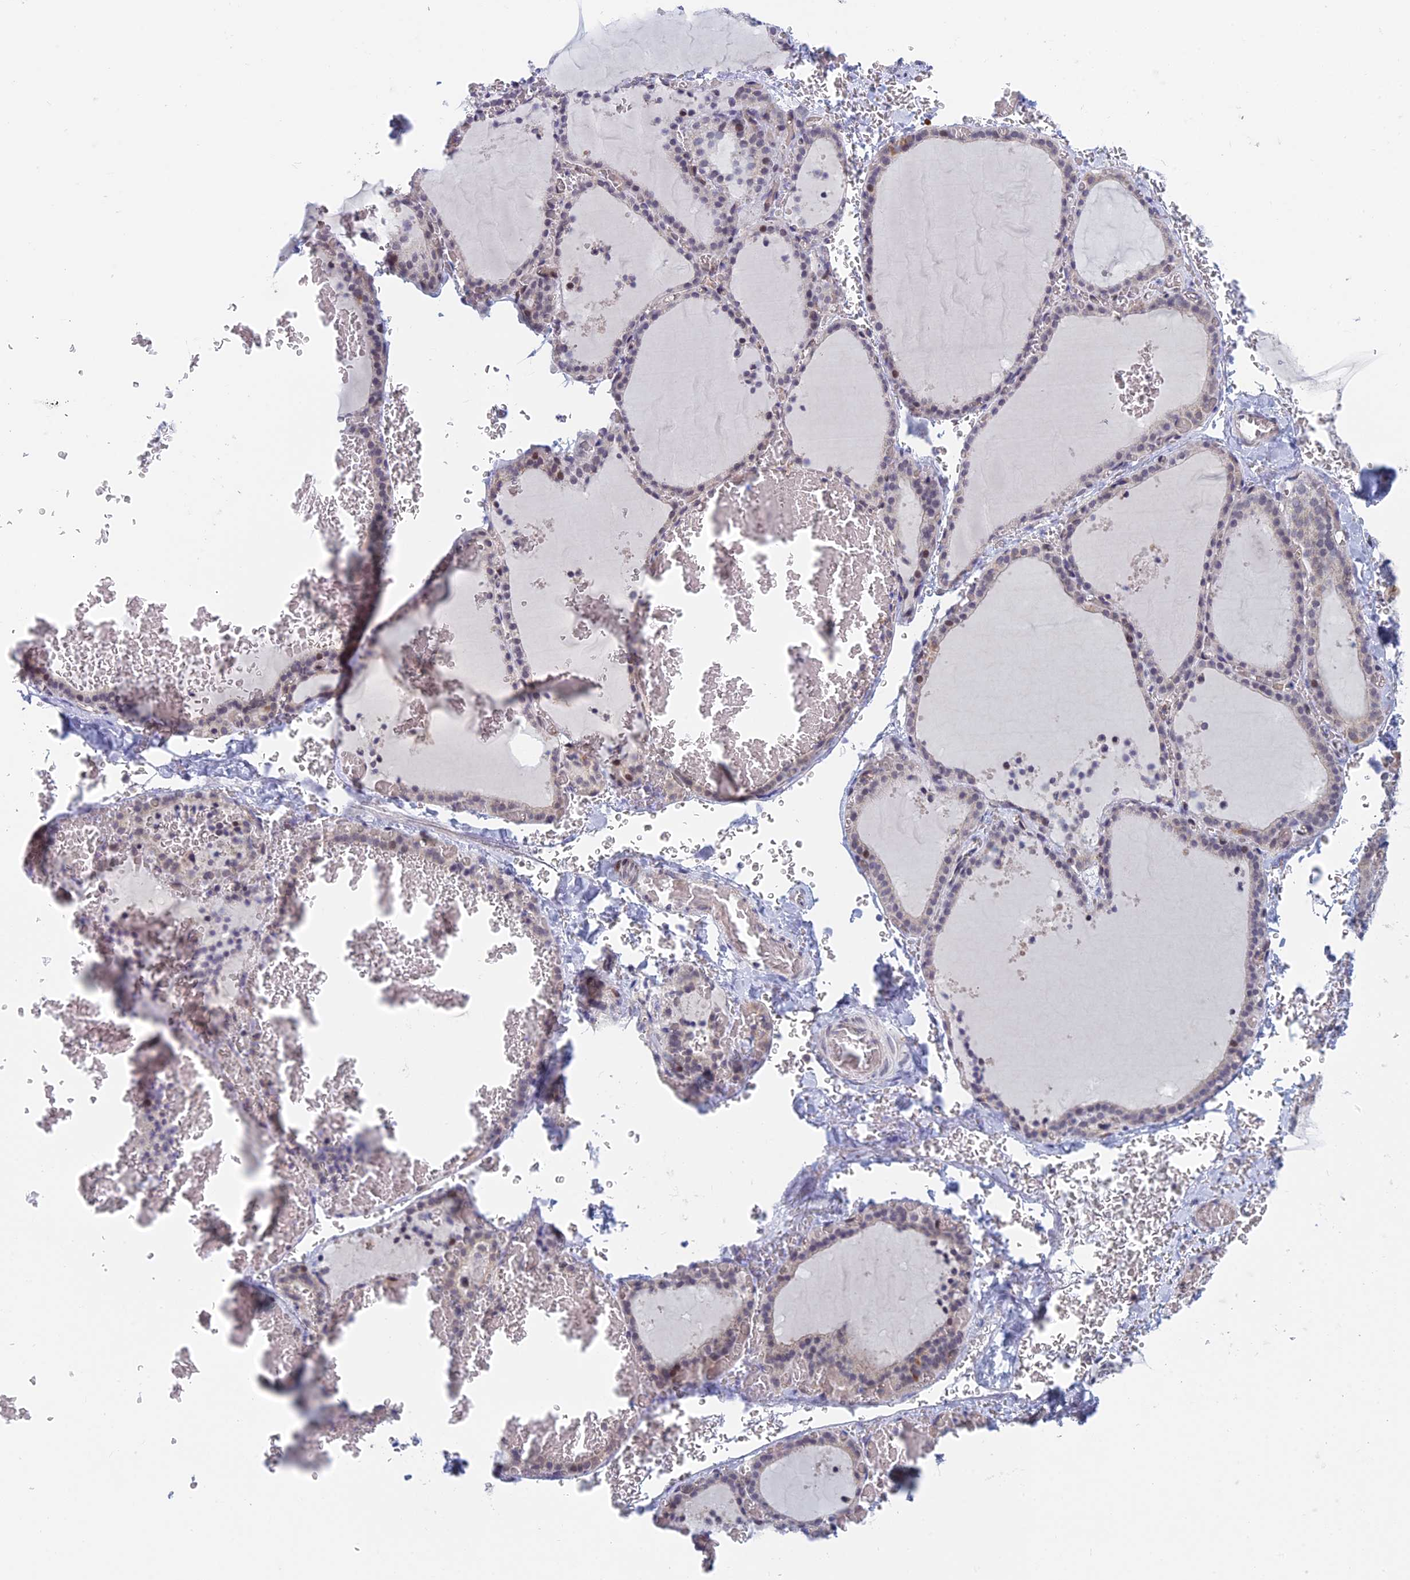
{"staining": {"intensity": "weak", "quantity": "<25%", "location": "nuclear"}, "tissue": "thyroid gland", "cell_type": "Glandular cells", "image_type": "normal", "snomed": [{"axis": "morphology", "description": "Normal tissue, NOS"}, {"axis": "topography", "description": "Thyroid gland"}], "caption": "Glandular cells show no significant protein staining in unremarkable thyroid gland.", "gene": "PPP1R26", "patient": {"sex": "female", "age": 39}}